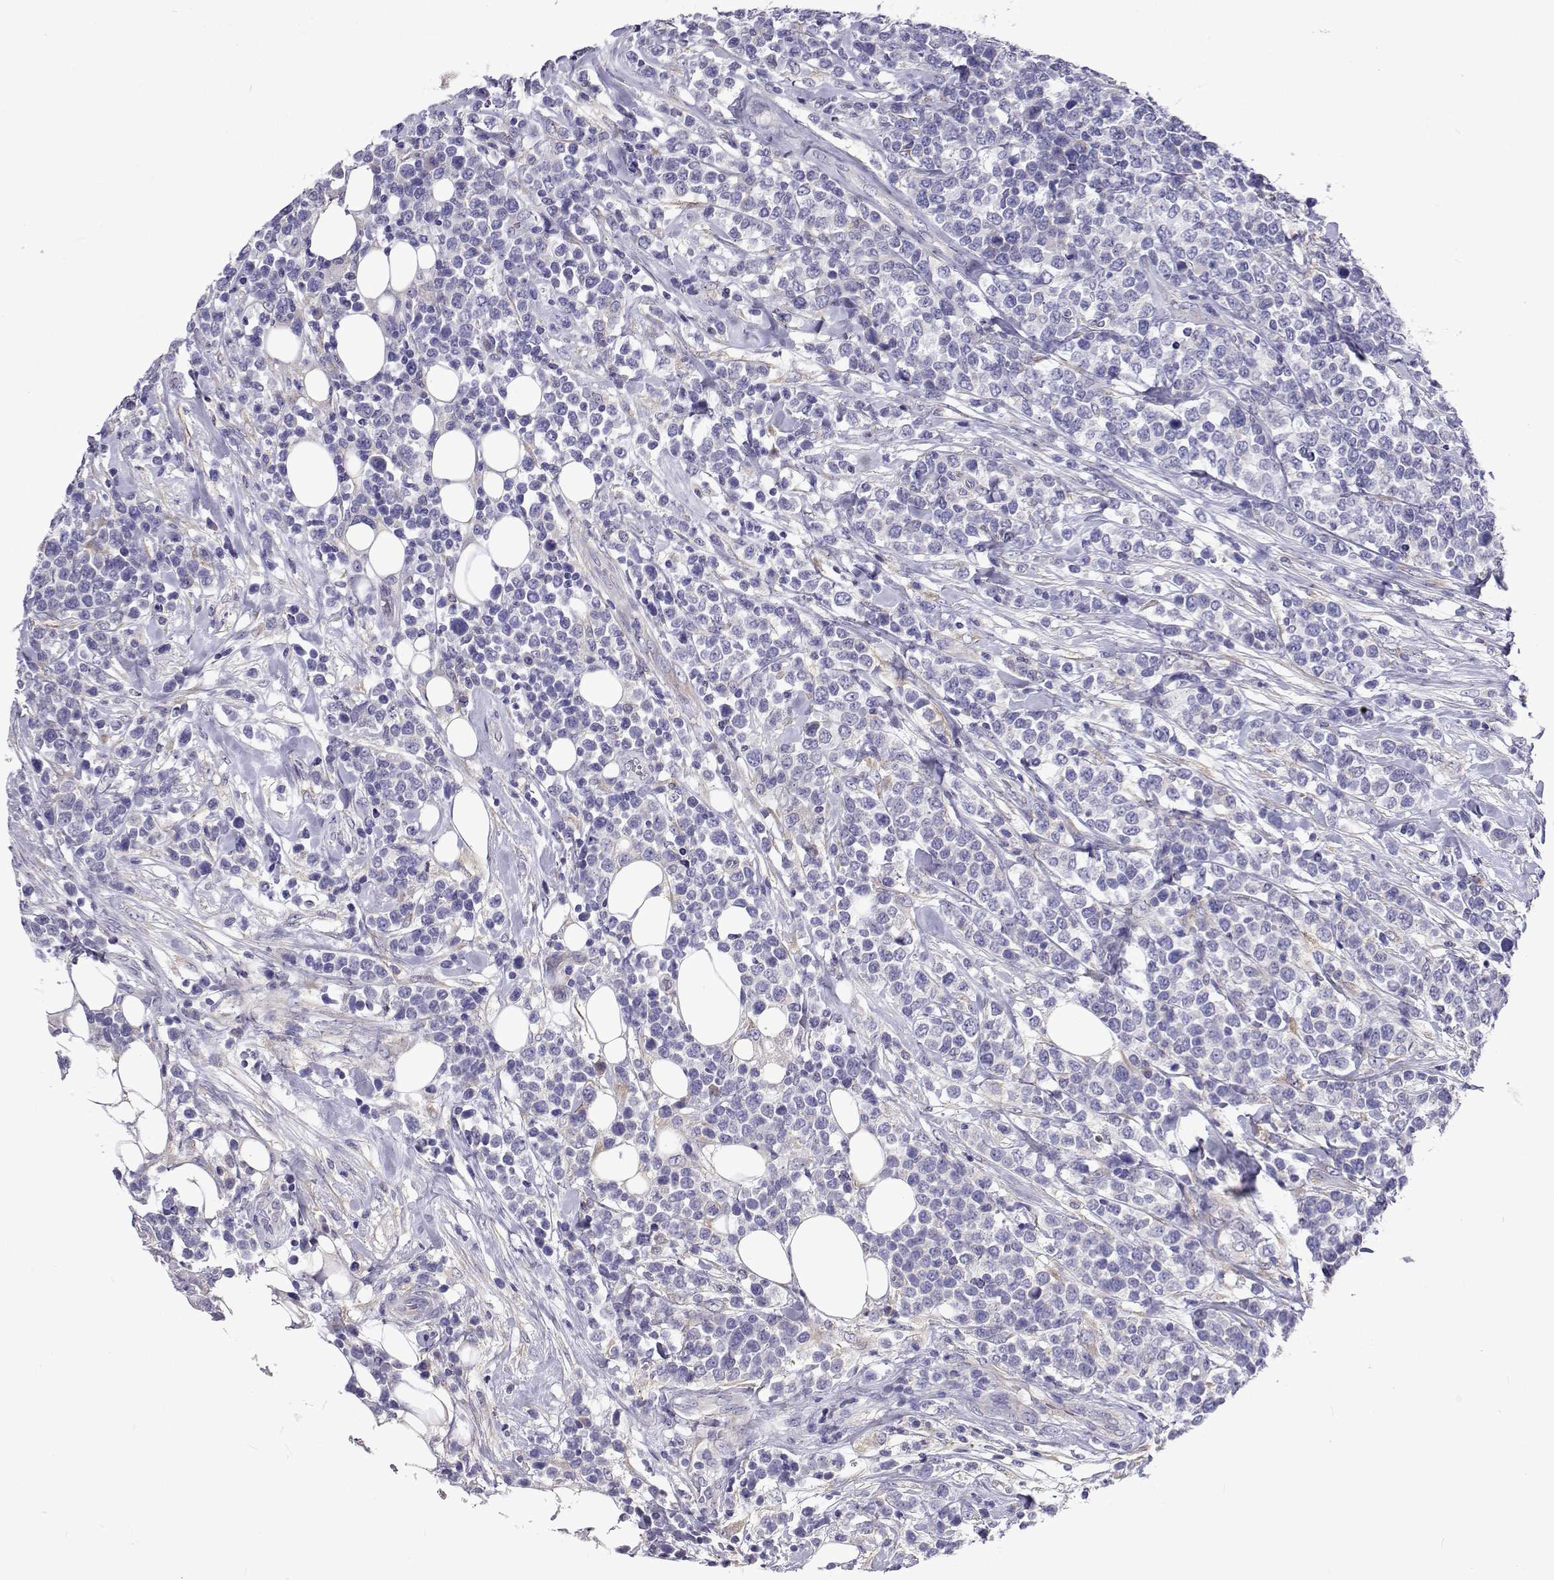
{"staining": {"intensity": "negative", "quantity": "none", "location": "none"}, "tissue": "lymphoma", "cell_type": "Tumor cells", "image_type": "cancer", "snomed": [{"axis": "morphology", "description": "Malignant lymphoma, non-Hodgkin's type, High grade"}, {"axis": "topography", "description": "Soft tissue"}], "caption": "Protein analysis of lymphoma shows no significant staining in tumor cells.", "gene": "LHFPL7", "patient": {"sex": "female", "age": 56}}